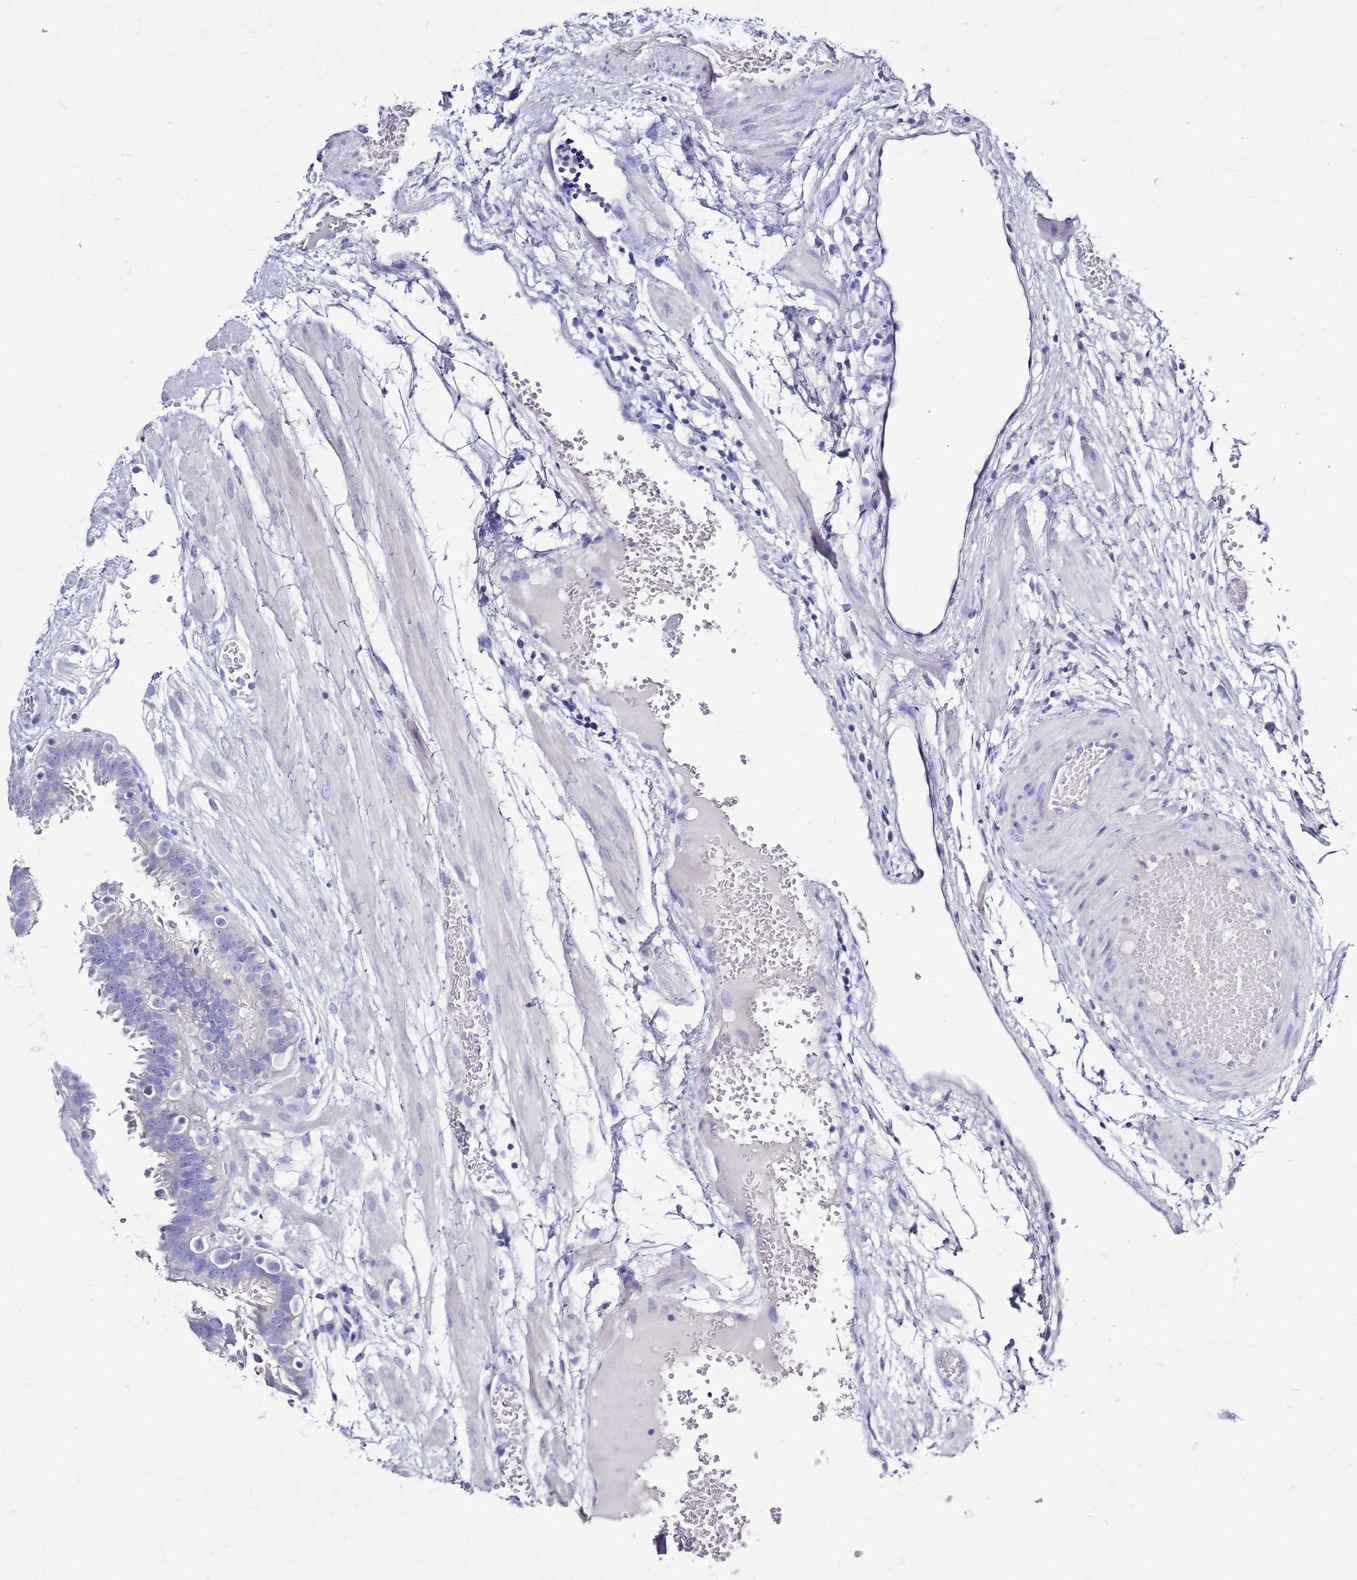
{"staining": {"intensity": "negative", "quantity": "none", "location": "none"}, "tissue": "fallopian tube", "cell_type": "Glandular cells", "image_type": "normal", "snomed": [{"axis": "morphology", "description": "Normal tissue, NOS"}, {"axis": "topography", "description": "Fallopian tube"}], "caption": "The histopathology image reveals no significant expression in glandular cells of fallopian tube. (DAB immunohistochemistry, high magnification).", "gene": "MTMR2", "patient": {"sex": "female", "age": 37}}